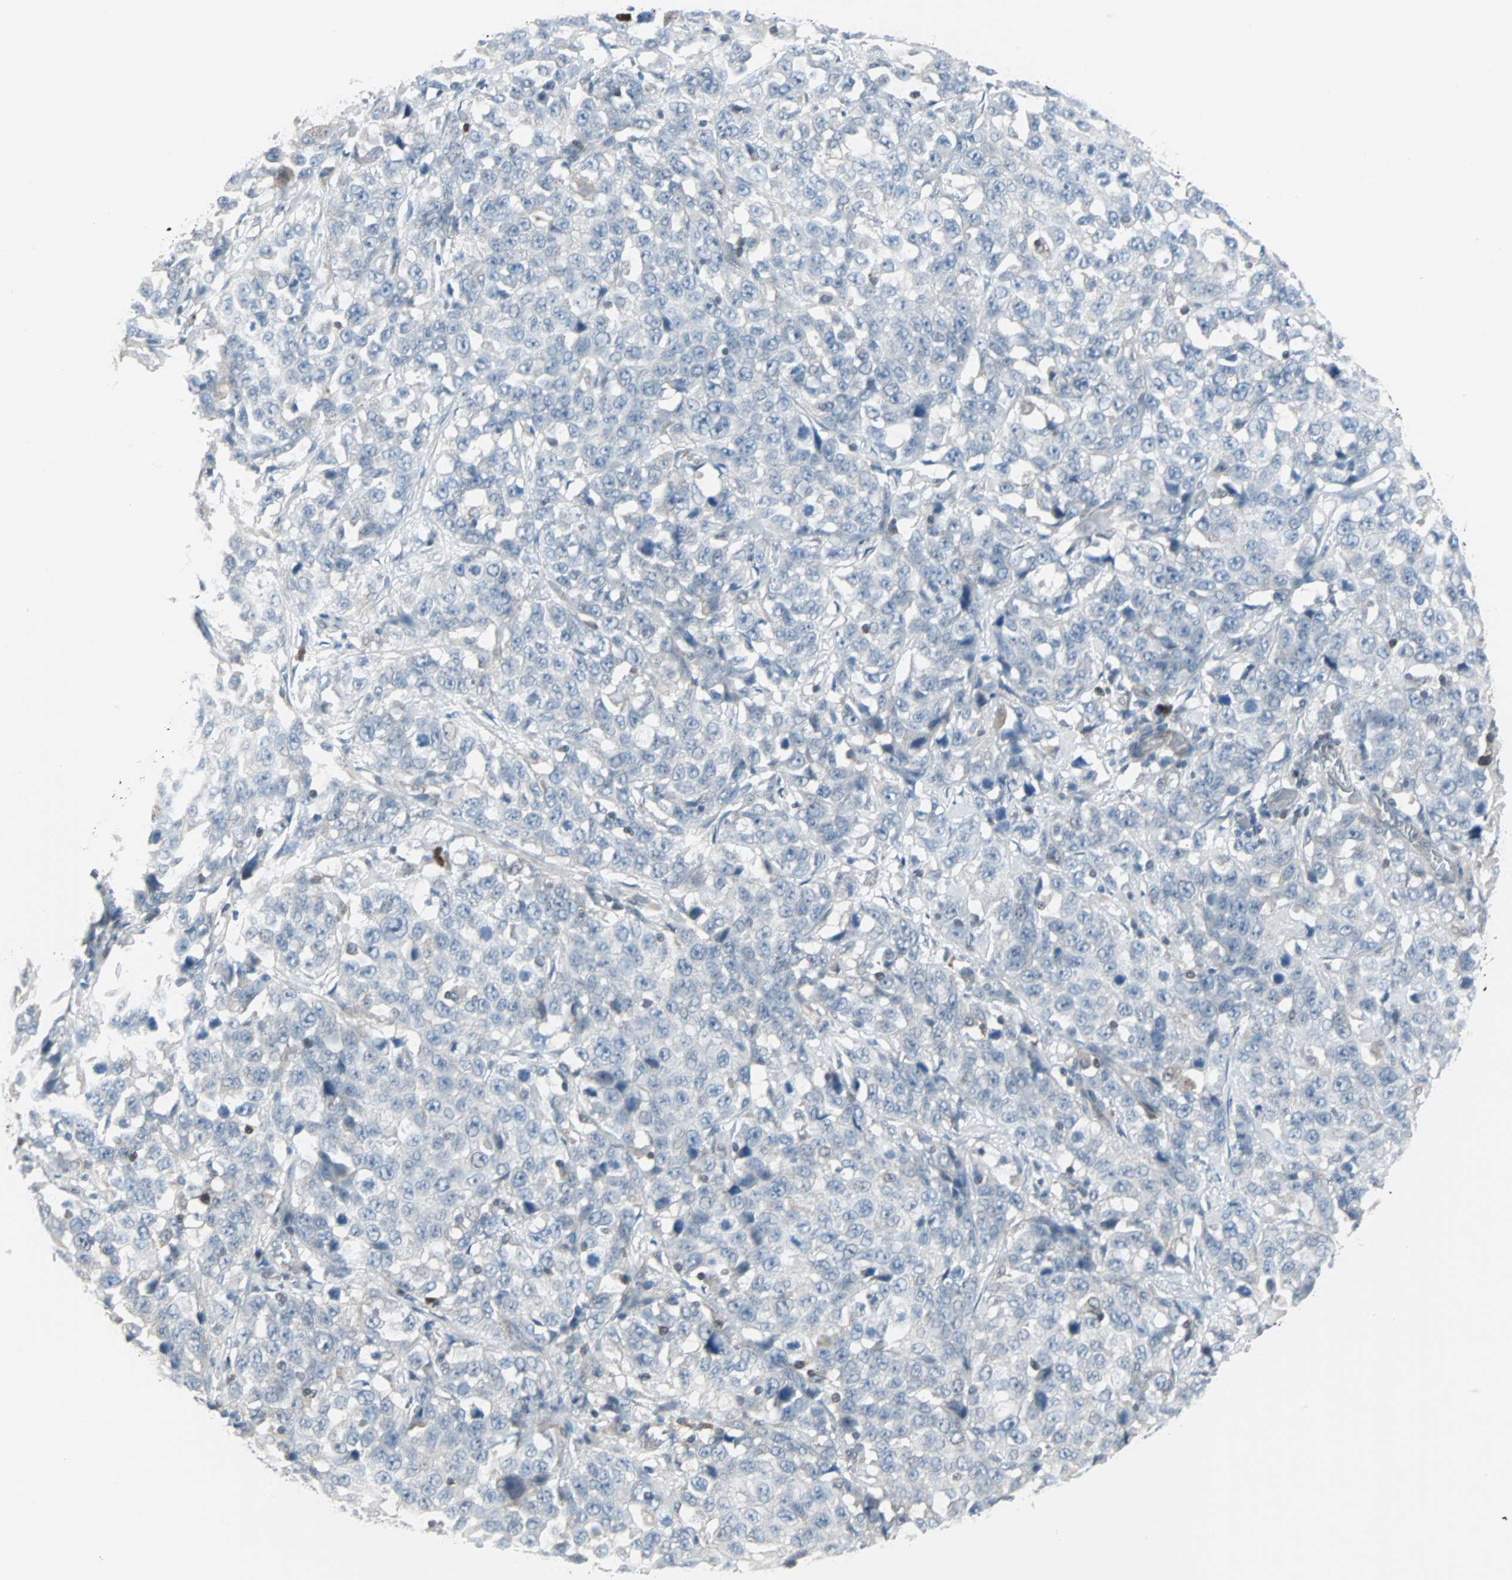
{"staining": {"intensity": "negative", "quantity": "none", "location": "none"}, "tissue": "stomach cancer", "cell_type": "Tumor cells", "image_type": "cancer", "snomed": [{"axis": "morphology", "description": "Normal tissue, NOS"}, {"axis": "morphology", "description": "Adenocarcinoma, NOS"}, {"axis": "topography", "description": "Stomach"}], "caption": "Immunohistochemical staining of adenocarcinoma (stomach) reveals no significant expression in tumor cells.", "gene": "CASP3", "patient": {"sex": "male", "age": 48}}